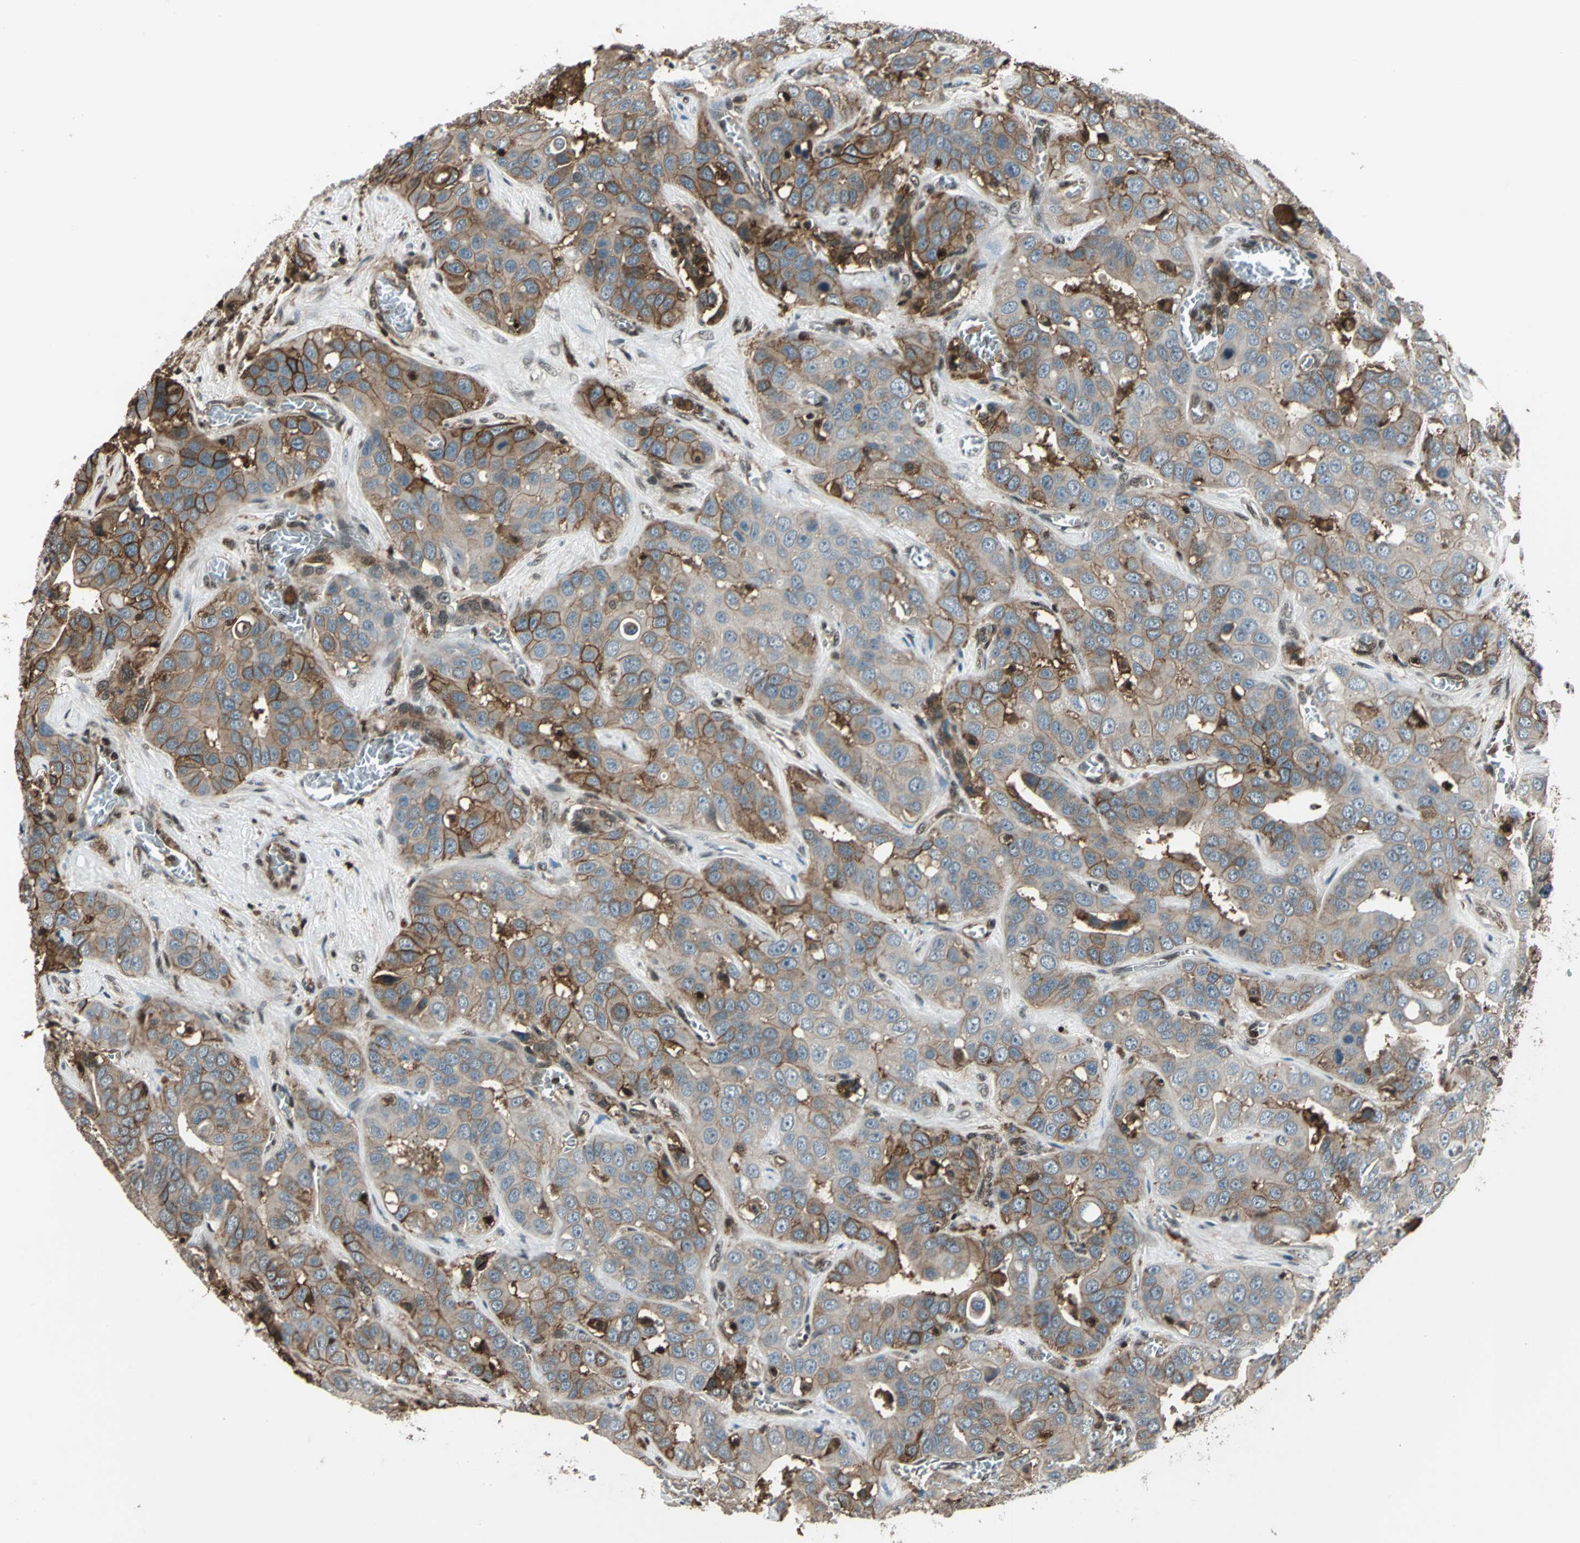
{"staining": {"intensity": "moderate", "quantity": ">75%", "location": "cytoplasmic/membranous"}, "tissue": "liver cancer", "cell_type": "Tumor cells", "image_type": "cancer", "snomed": [{"axis": "morphology", "description": "Cholangiocarcinoma"}, {"axis": "topography", "description": "Liver"}], "caption": "DAB (3,3'-diaminobenzidine) immunohistochemical staining of human cholangiocarcinoma (liver) displays moderate cytoplasmic/membranous protein positivity in approximately >75% of tumor cells.", "gene": "NR2C2", "patient": {"sex": "female", "age": 52}}